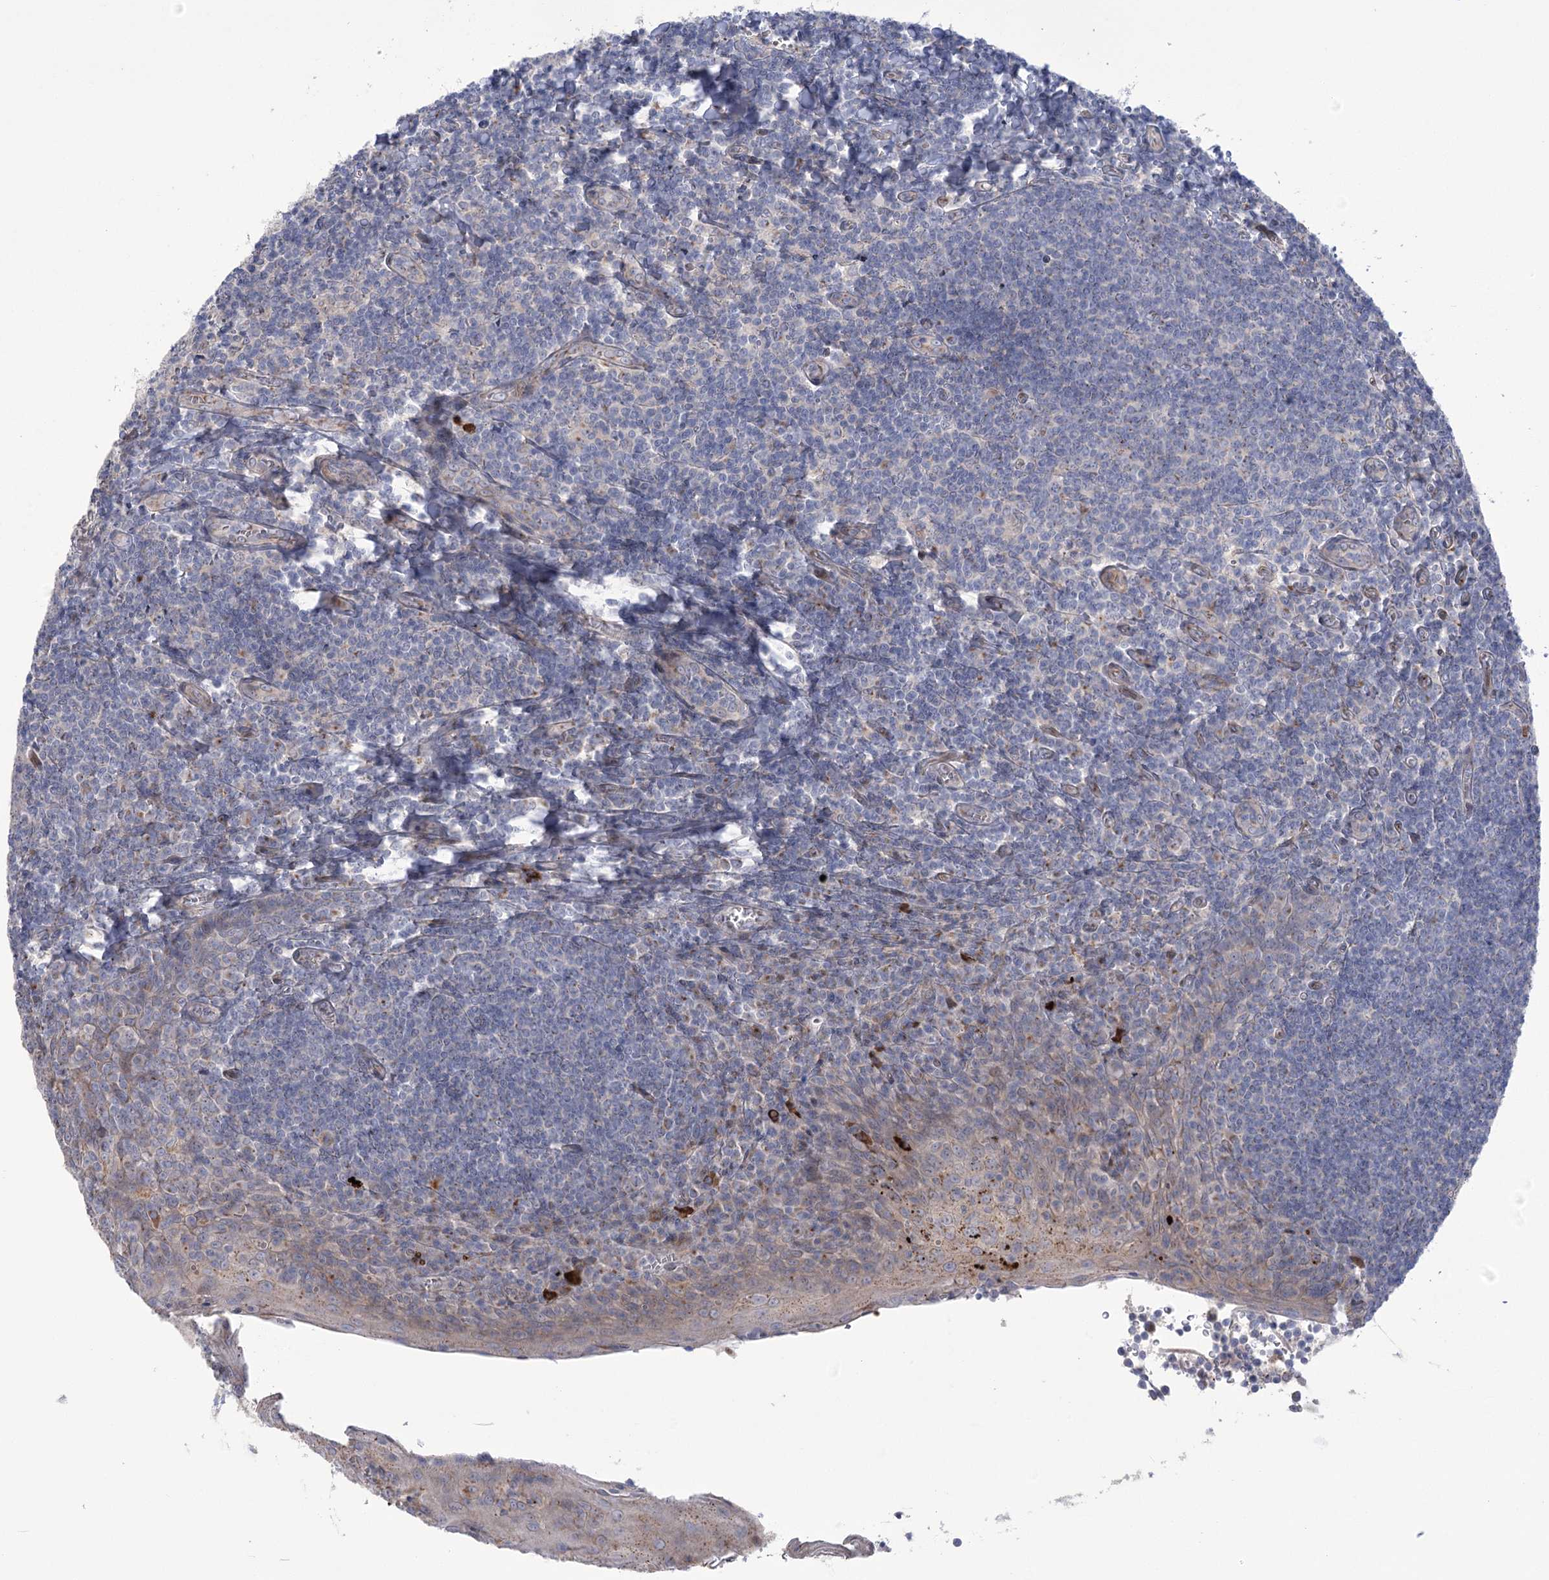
{"staining": {"intensity": "moderate", "quantity": "<25%", "location": "cytoplasmic/membranous"}, "tissue": "tonsil", "cell_type": "Germinal center cells", "image_type": "normal", "snomed": [{"axis": "morphology", "description": "Normal tissue, NOS"}, {"axis": "topography", "description": "Tonsil"}], "caption": "Germinal center cells show low levels of moderate cytoplasmic/membranous expression in approximately <25% of cells in normal human tonsil.", "gene": "NME7", "patient": {"sex": "male", "age": 27}}